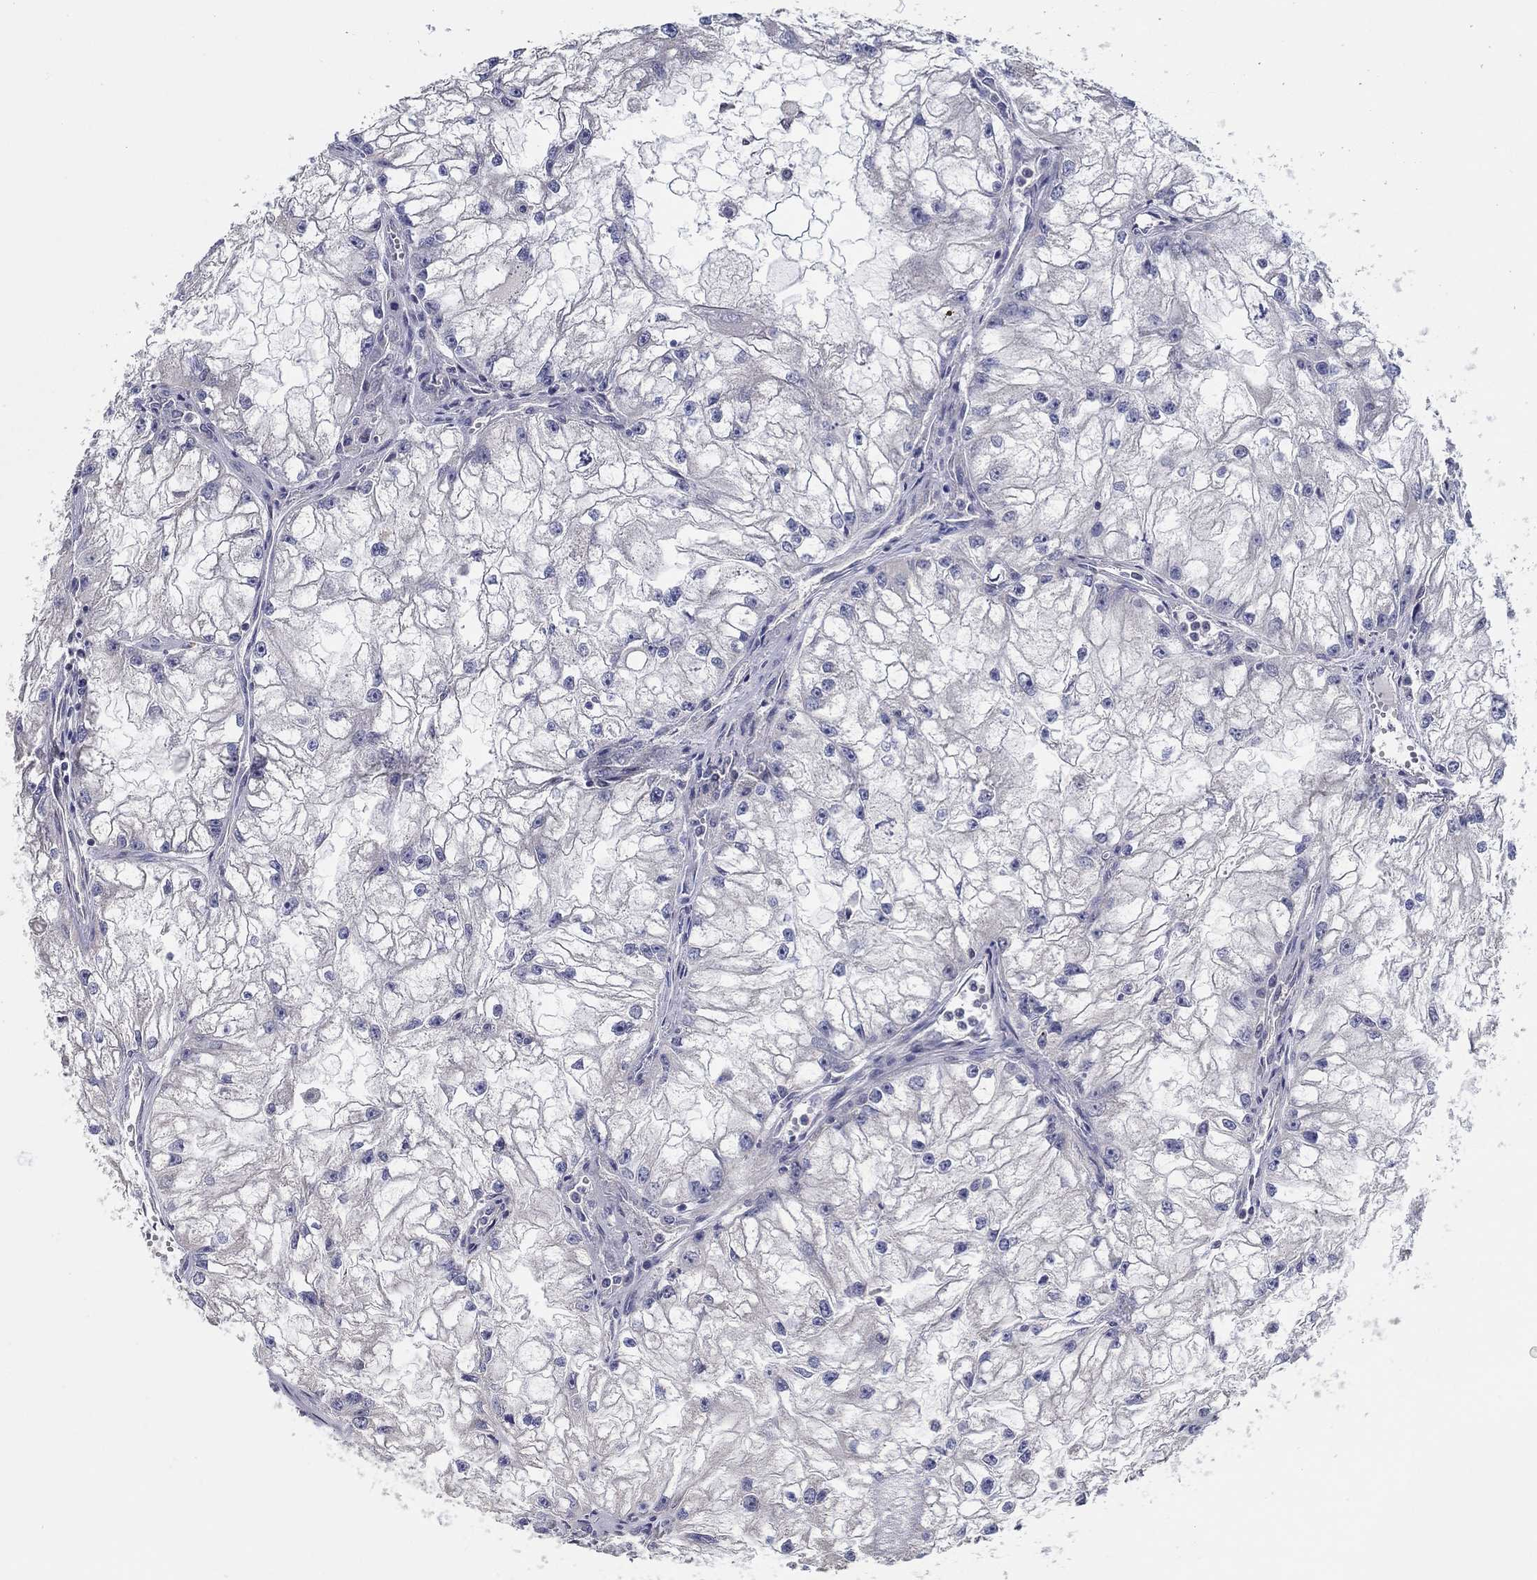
{"staining": {"intensity": "negative", "quantity": "none", "location": "none"}, "tissue": "renal cancer", "cell_type": "Tumor cells", "image_type": "cancer", "snomed": [{"axis": "morphology", "description": "Adenocarcinoma, NOS"}, {"axis": "topography", "description": "Kidney"}], "caption": "The image exhibits no significant staining in tumor cells of renal adenocarcinoma. (Brightfield microscopy of DAB immunohistochemistry (IHC) at high magnification).", "gene": "DOCK3", "patient": {"sex": "male", "age": 59}}